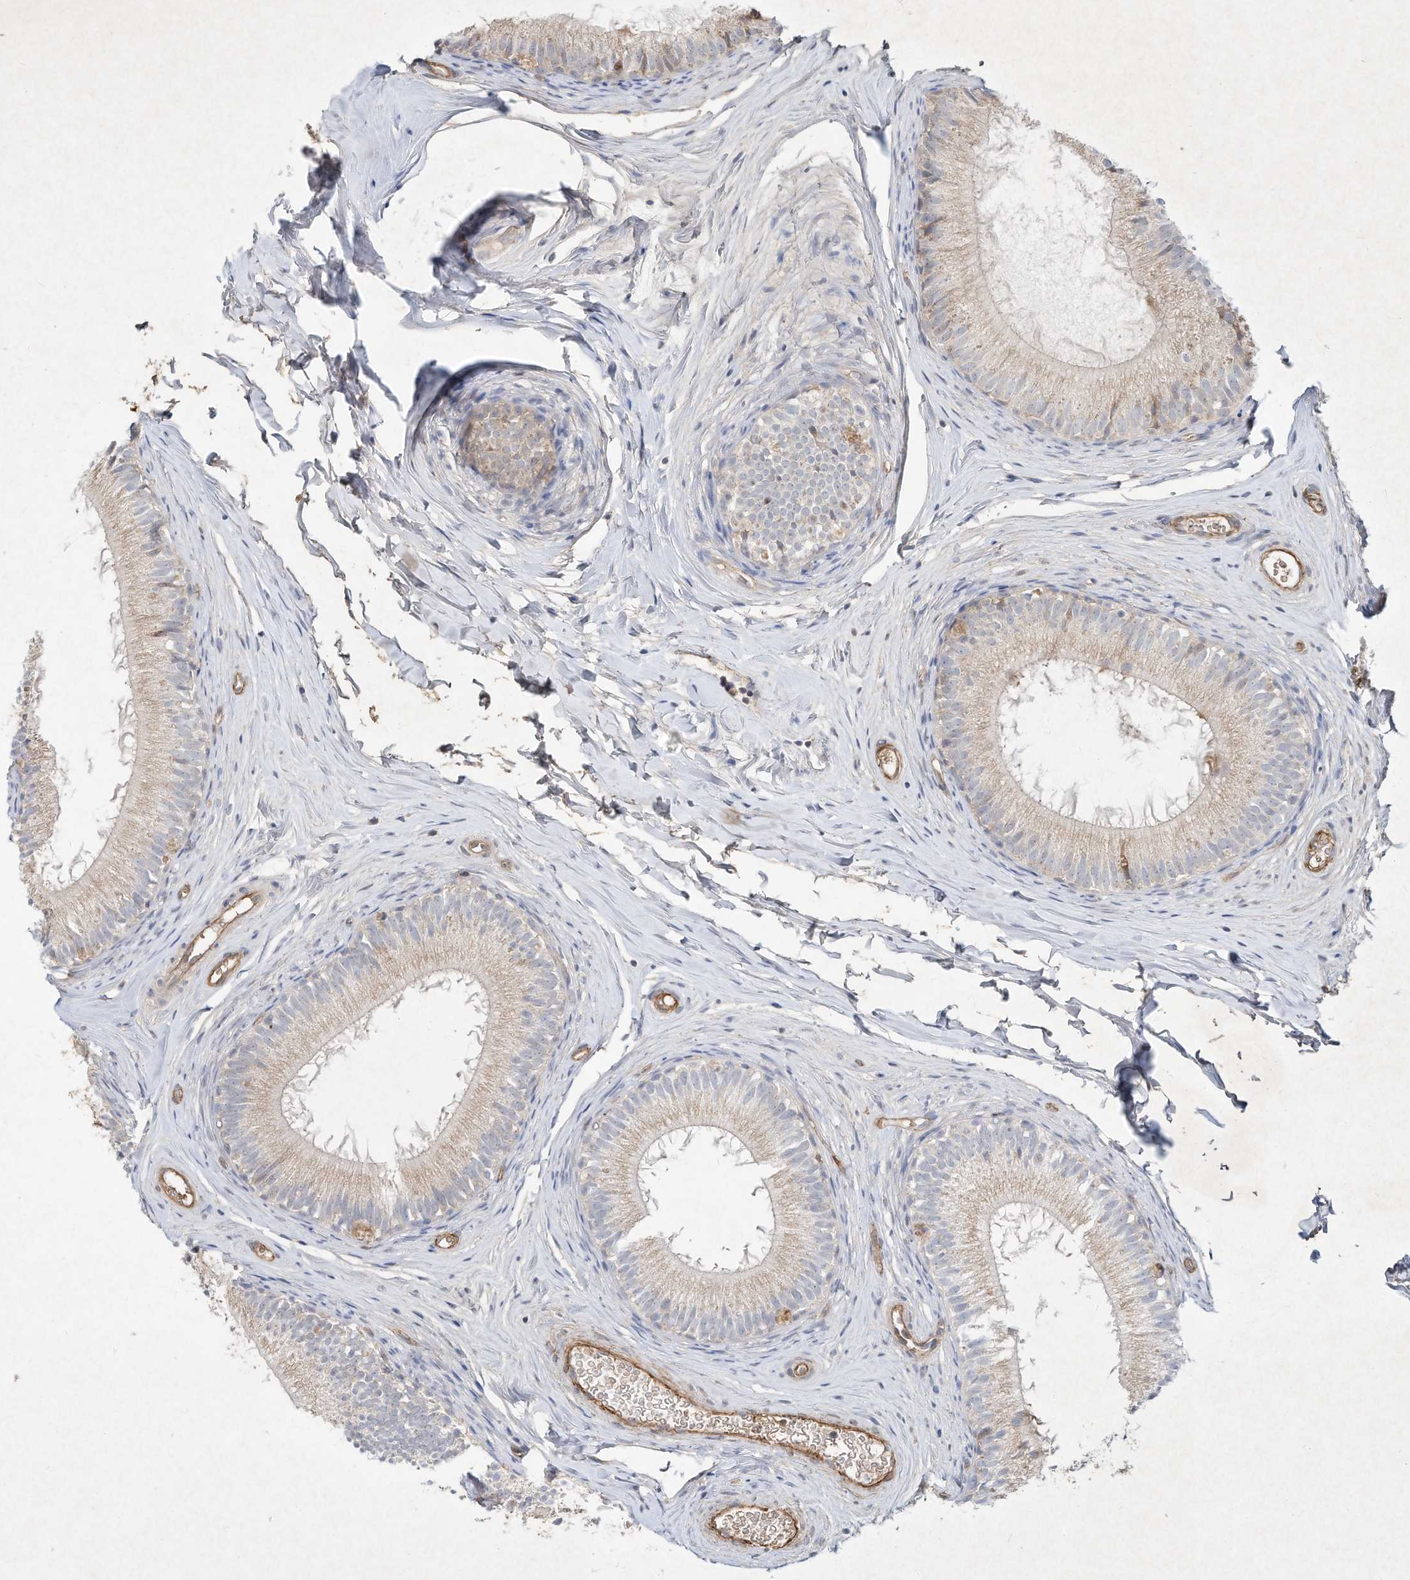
{"staining": {"intensity": "weak", "quantity": ">75%", "location": "cytoplasmic/membranous"}, "tissue": "epididymis", "cell_type": "Glandular cells", "image_type": "normal", "snomed": [{"axis": "morphology", "description": "Normal tissue, NOS"}, {"axis": "topography", "description": "Epididymis"}], "caption": "Glandular cells exhibit weak cytoplasmic/membranous staining in approximately >75% of cells in normal epididymis.", "gene": "HTR5A", "patient": {"sex": "male", "age": 34}}